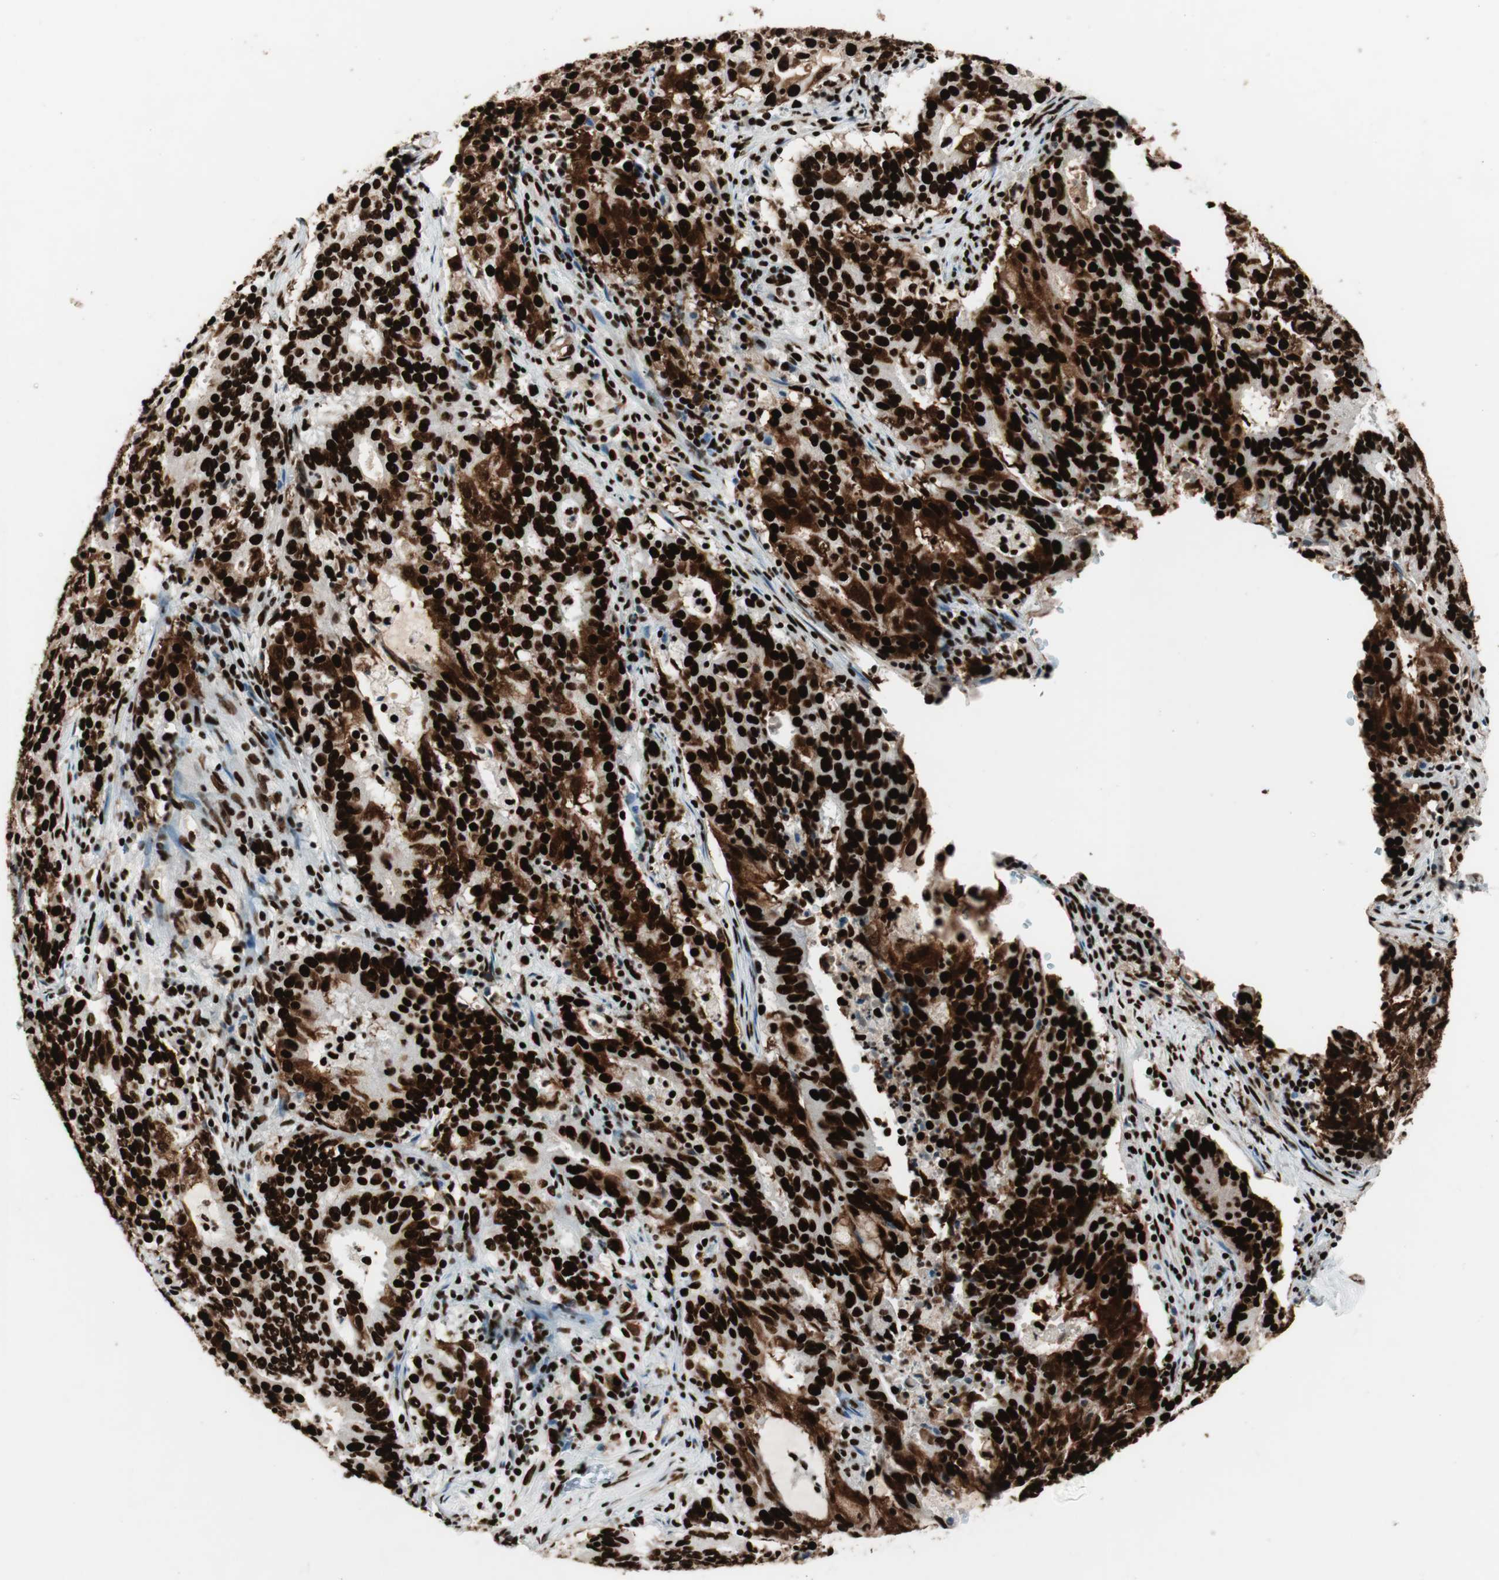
{"staining": {"intensity": "strong", "quantity": ">75%", "location": "nuclear"}, "tissue": "cervical cancer", "cell_type": "Tumor cells", "image_type": "cancer", "snomed": [{"axis": "morphology", "description": "Adenocarcinoma, NOS"}, {"axis": "topography", "description": "Cervix"}], "caption": "Protein staining displays strong nuclear expression in approximately >75% of tumor cells in cervical cancer.", "gene": "PSME3", "patient": {"sex": "female", "age": 44}}